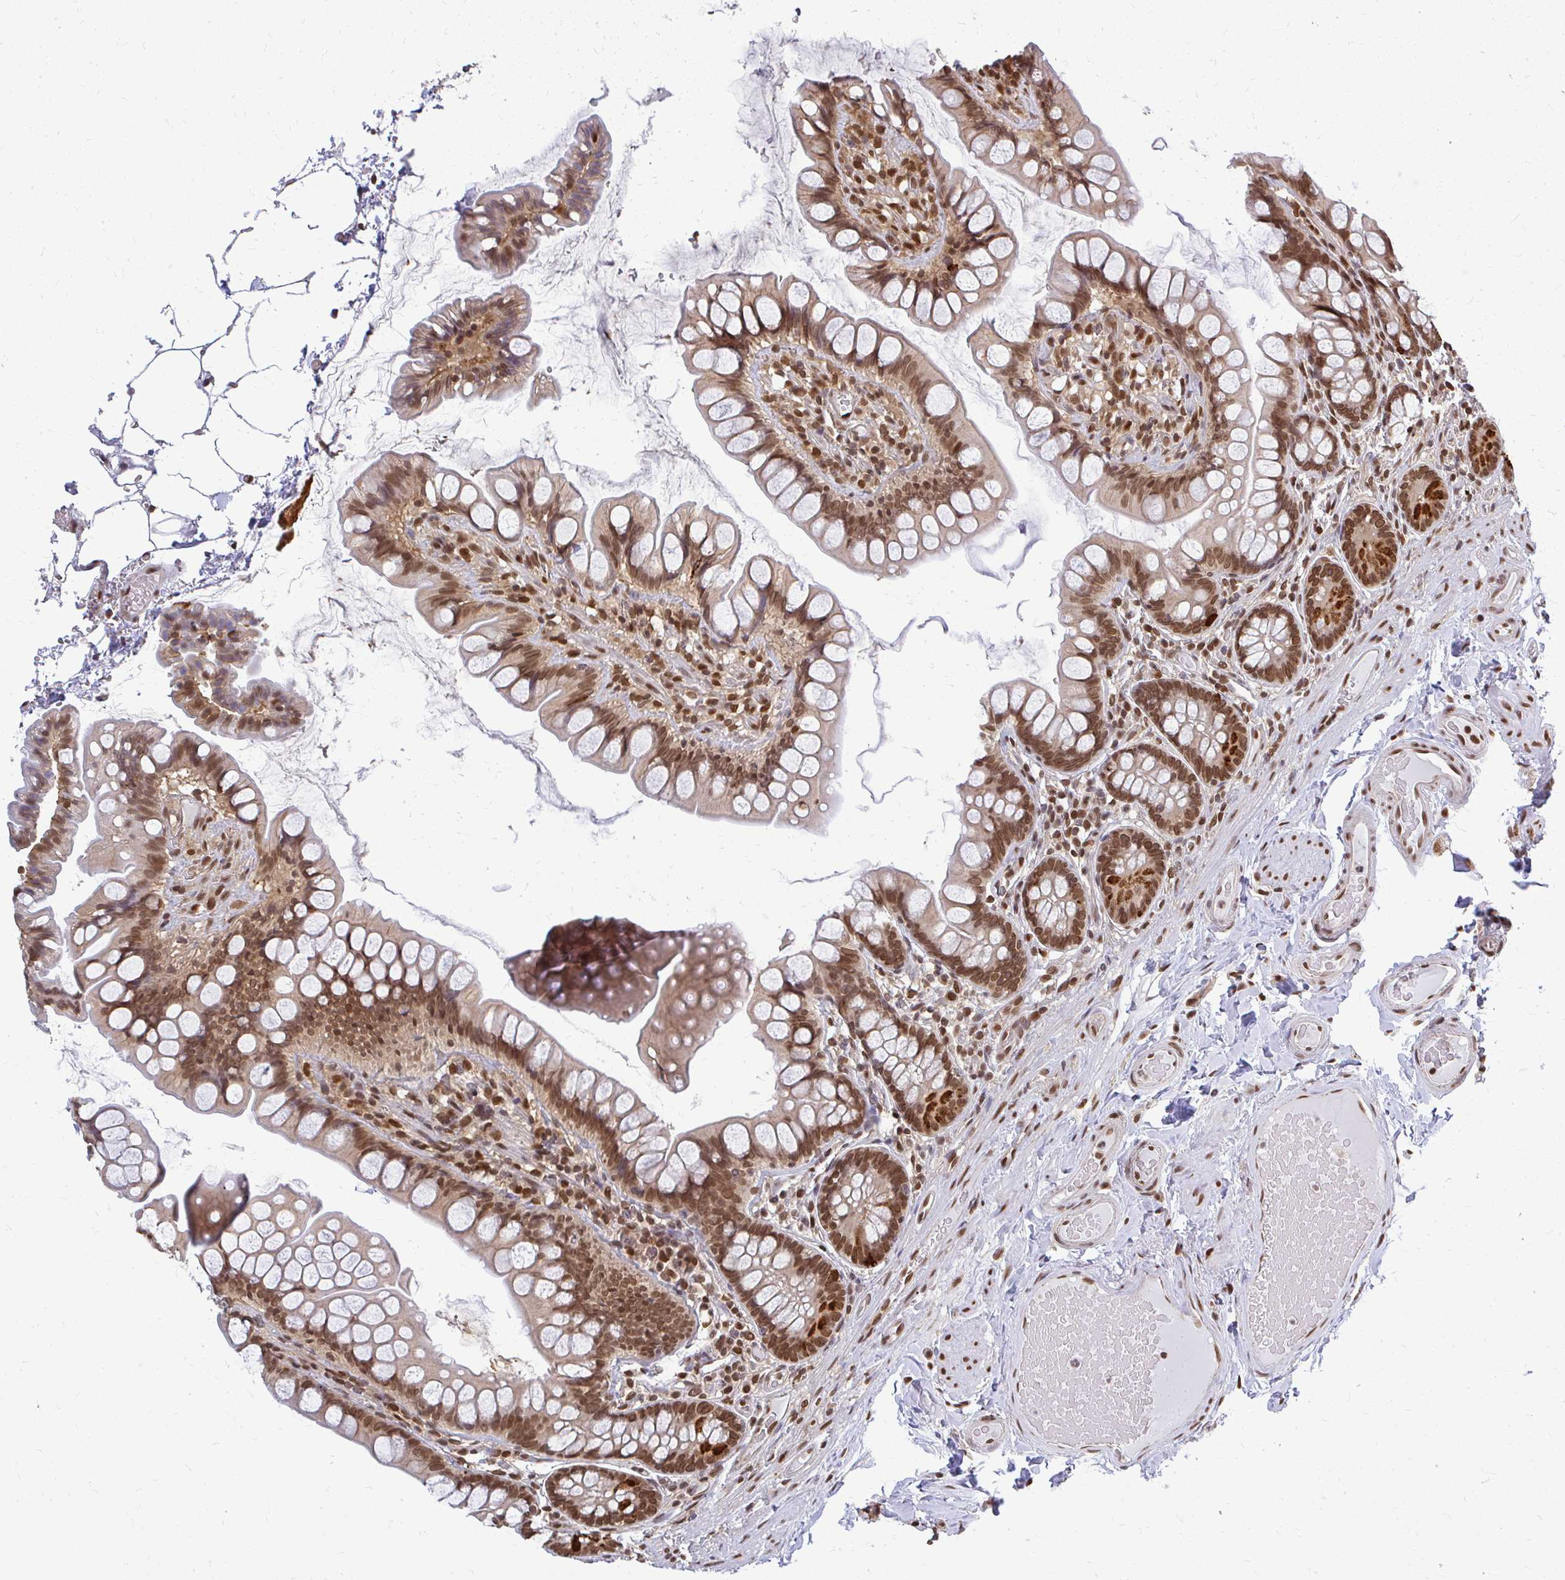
{"staining": {"intensity": "strong", "quantity": ">75%", "location": "nuclear"}, "tissue": "small intestine", "cell_type": "Glandular cells", "image_type": "normal", "snomed": [{"axis": "morphology", "description": "Normal tissue, NOS"}, {"axis": "topography", "description": "Small intestine"}], "caption": "Immunohistochemistry photomicrograph of normal human small intestine stained for a protein (brown), which displays high levels of strong nuclear positivity in approximately >75% of glandular cells.", "gene": "XPO1", "patient": {"sex": "male", "age": 70}}